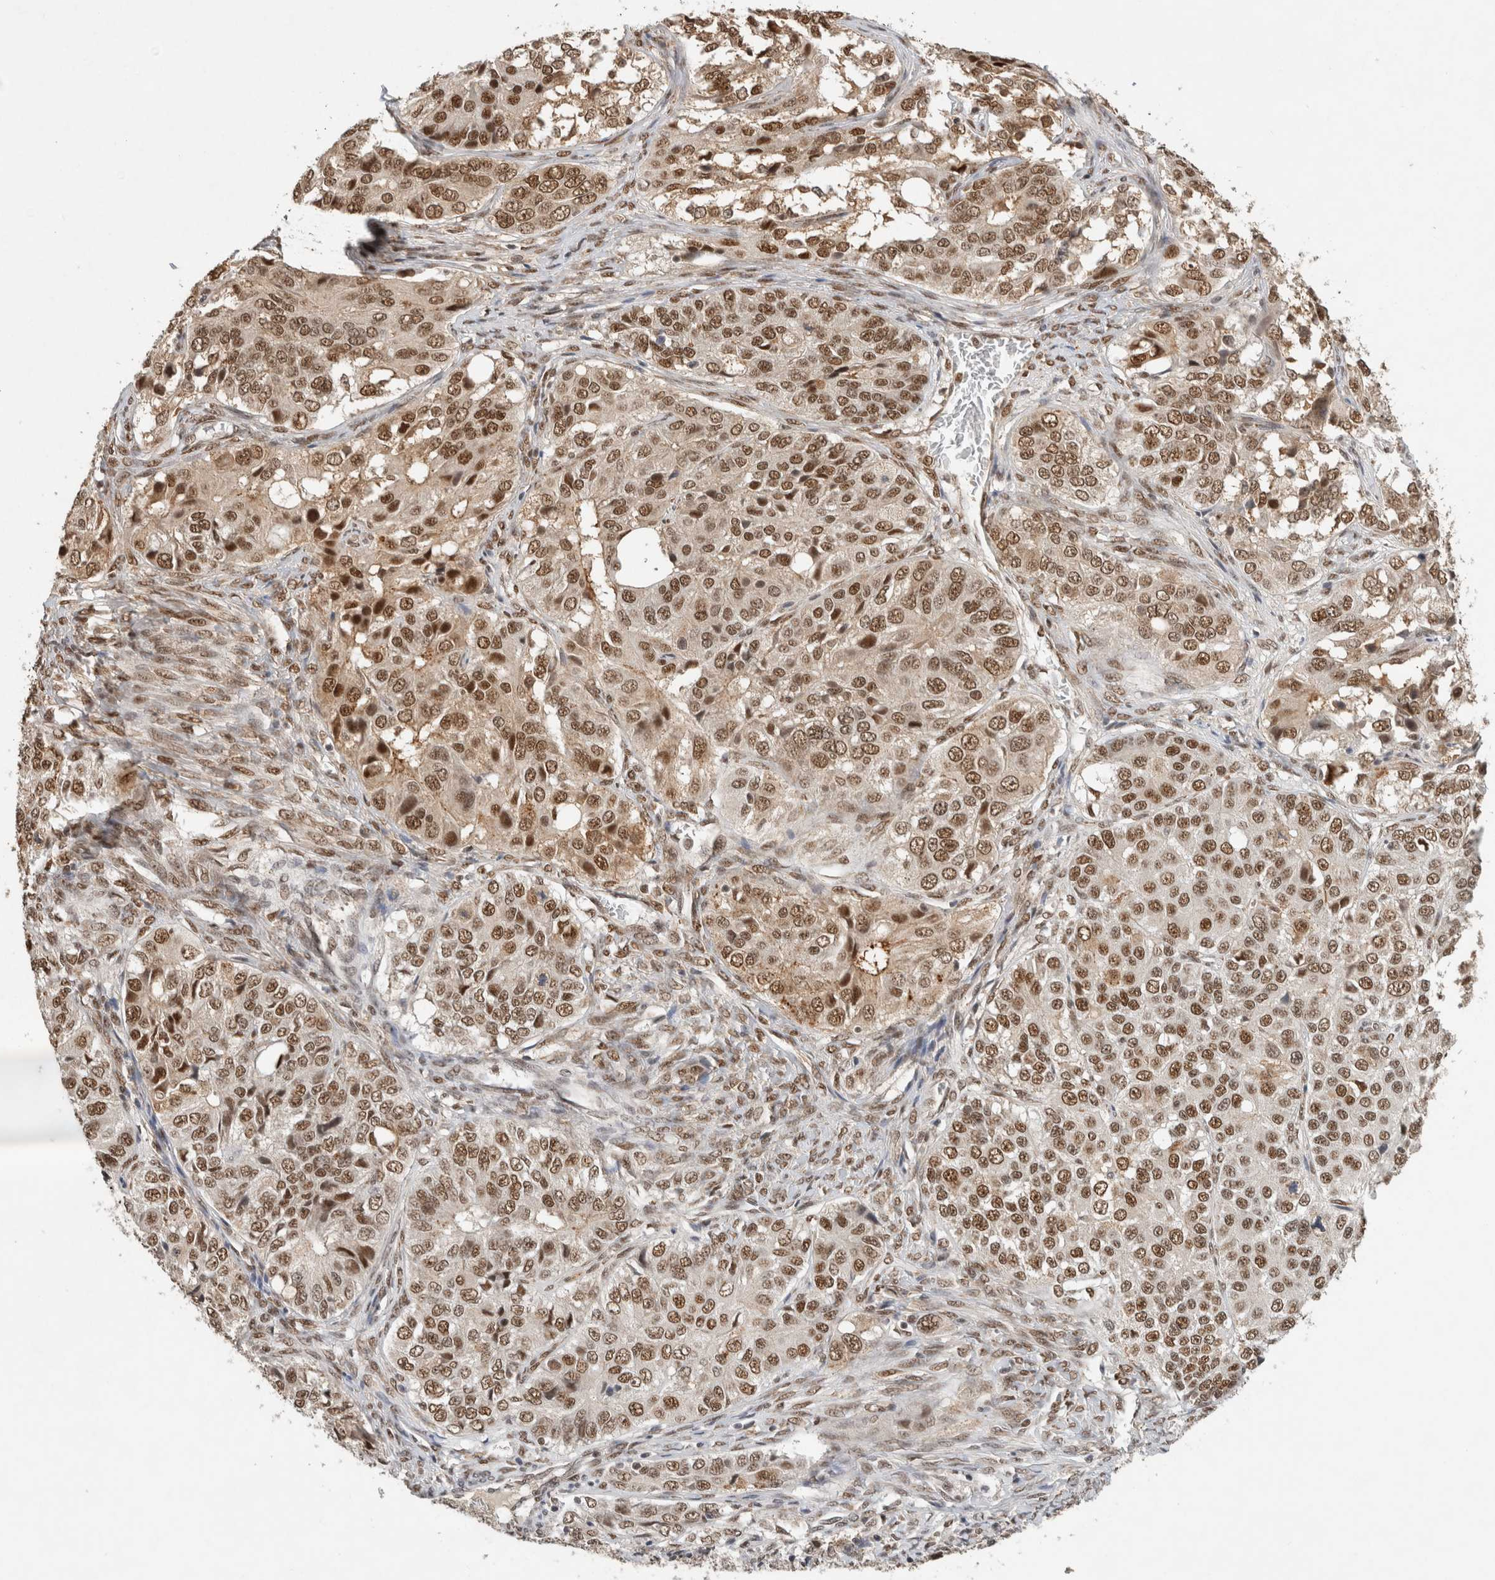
{"staining": {"intensity": "strong", "quantity": ">75%", "location": "nuclear"}, "tissue": "ovarian cancer", "cell_type": "Tumor cells", "image_type": "cancer", "snomed": [{"axis": "morphology", "description": "Carcinoma, endometroid"}, {"axis": "topography", "description": "Ovary"}], "caption": "Immunohistochemistry of human ovarian cancer (endometroid carcinoma) demonstrates high levels of strong nuclear expression in about >75% of tumor cells. (IHC, brightfield microscopy, high magnification).", "gene": "DDX42", "patient": {"sex": "female", "age": 51}}